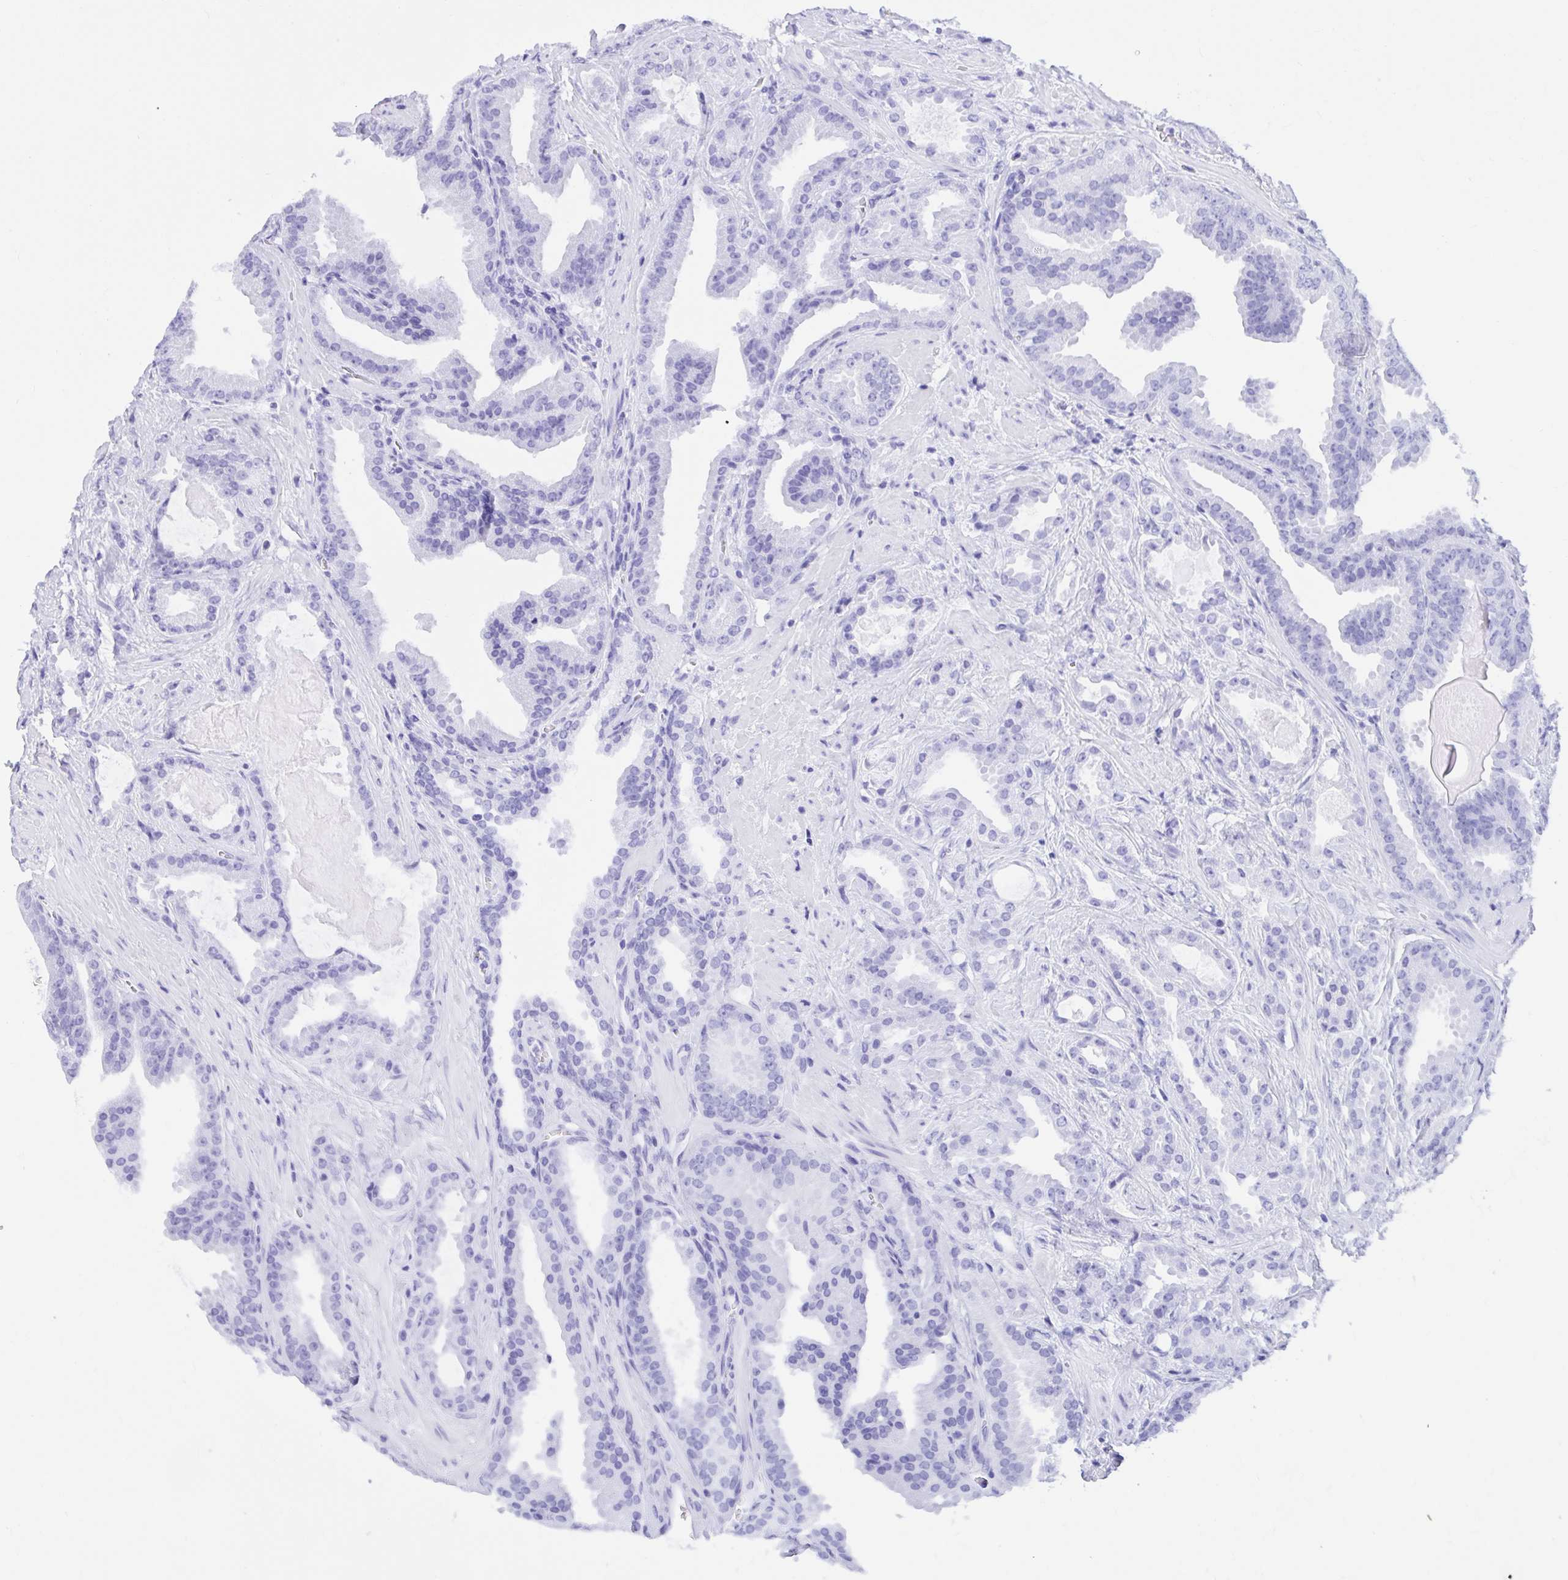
{"staining": {"intensity": "negative", "quantity": "none", "location": "none"}, "tissue": "prostate cancer", "cell_type": "Tumor cells", "image_type": "cancer", "snomed": [{"axis": "morphology", "description": "Adenocarcinoma, Low grade"}, {"axis": "topography", "description": "Prostate"}], "caption": "Tumor cells show no significant protein expression in prostate cancer.", "gene": "TLN2", "patient": {"sex": "male", "age": 62}}